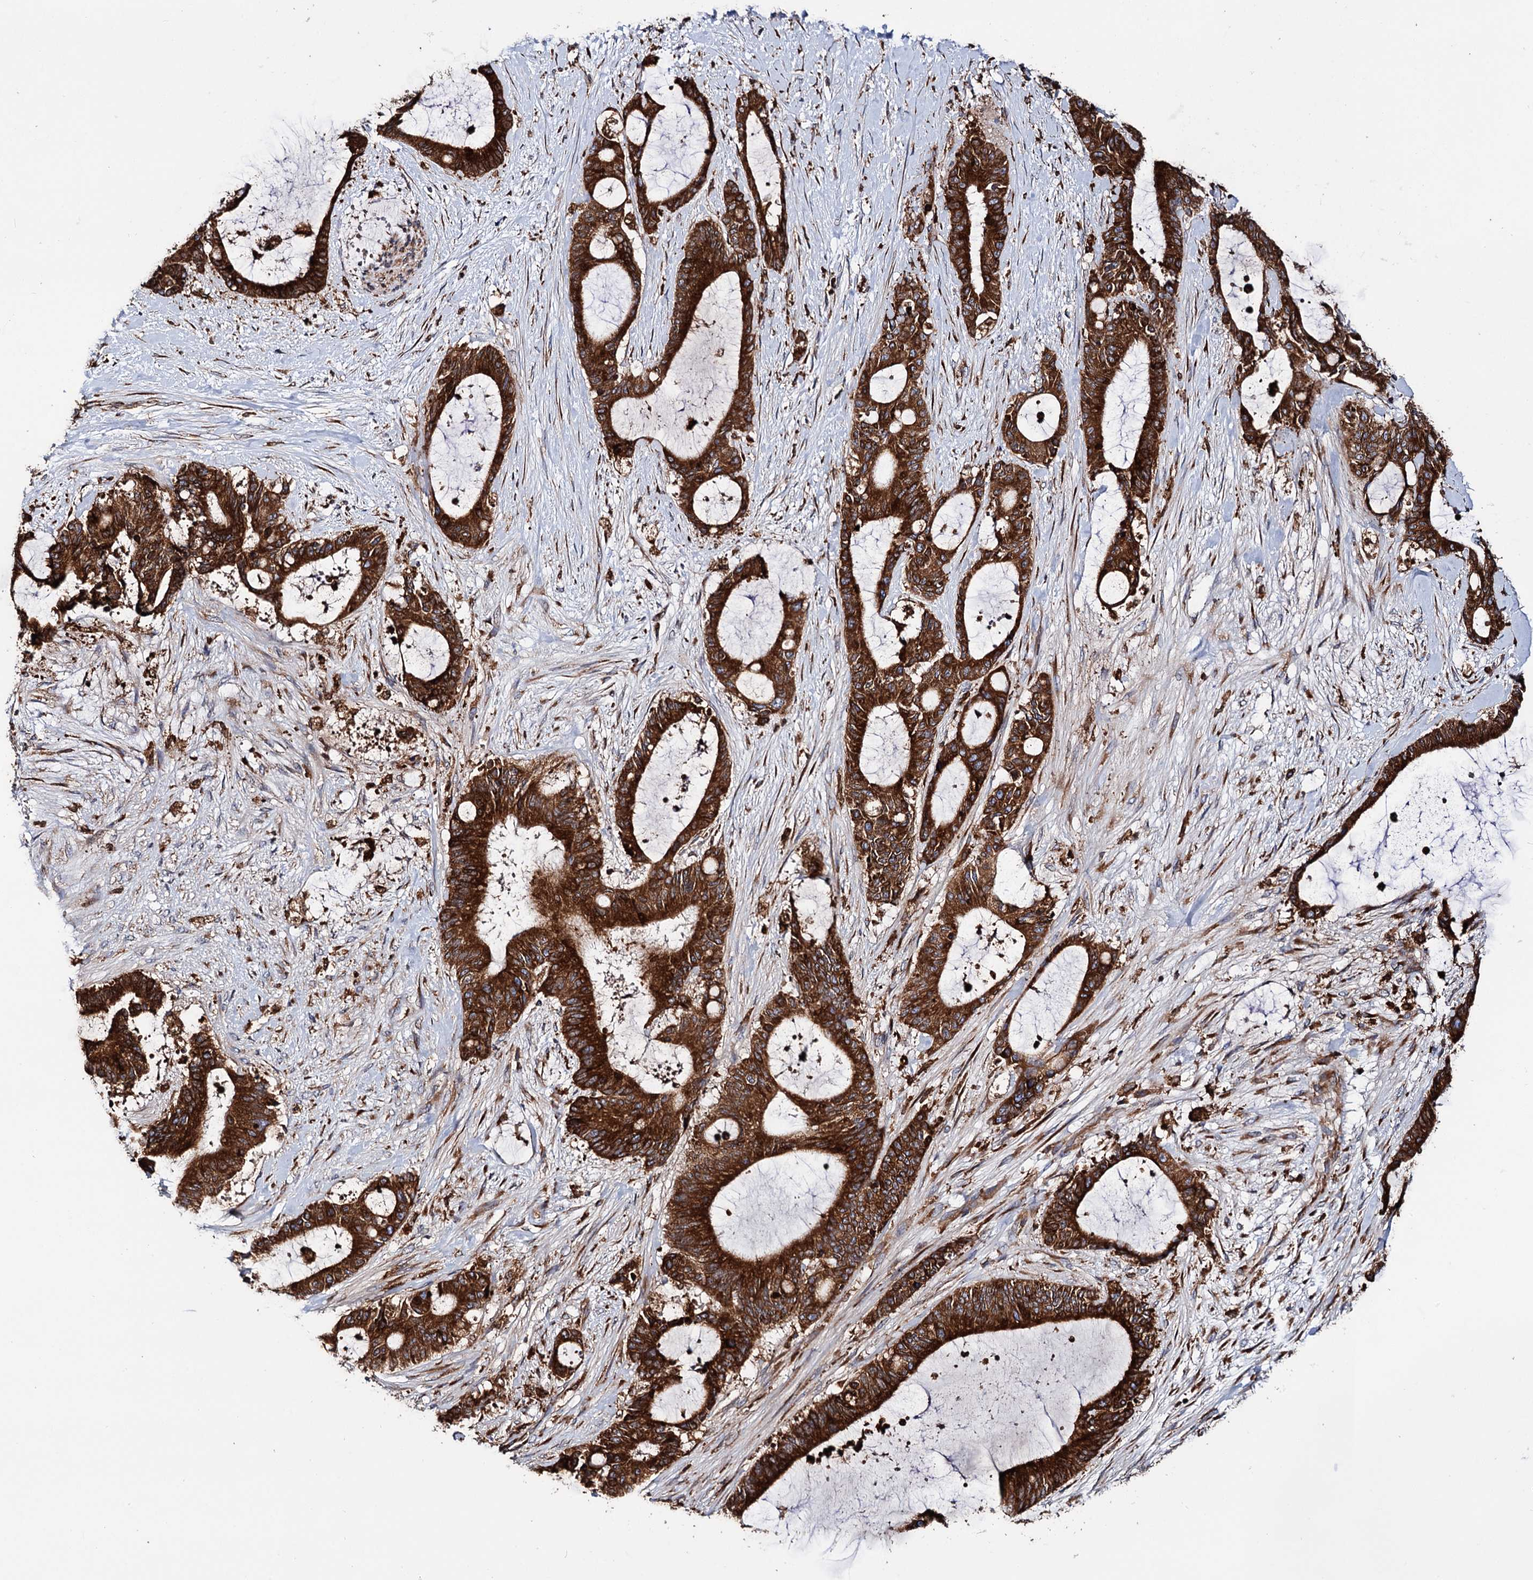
{"staining": {"intensity": "strong", "quantity": ">75%", "location": "cytoplasmic/membranous"}, "tissue": "liver cancer", "cell_type": "Tumor cells", "image_type": "cancer", "snomed": [{"axis": "morphology", "description": "Normal tissue, NOS"}, {"axis": "morphology", "description": "Cholangiocarcinoma"}, {"axis": "topography", "description": "Liver"}, {"axis": "topography", "description": "Peripheral nerve tissue"}], "caption": "Immunohistochemical staining of human liver cancer demonstrates high levels of strong cytoplasmic/membranous protein positivity in about >75% of tumor cells.", "gene": "ERP29", "patient": {"sex": "female", "age": 73}}